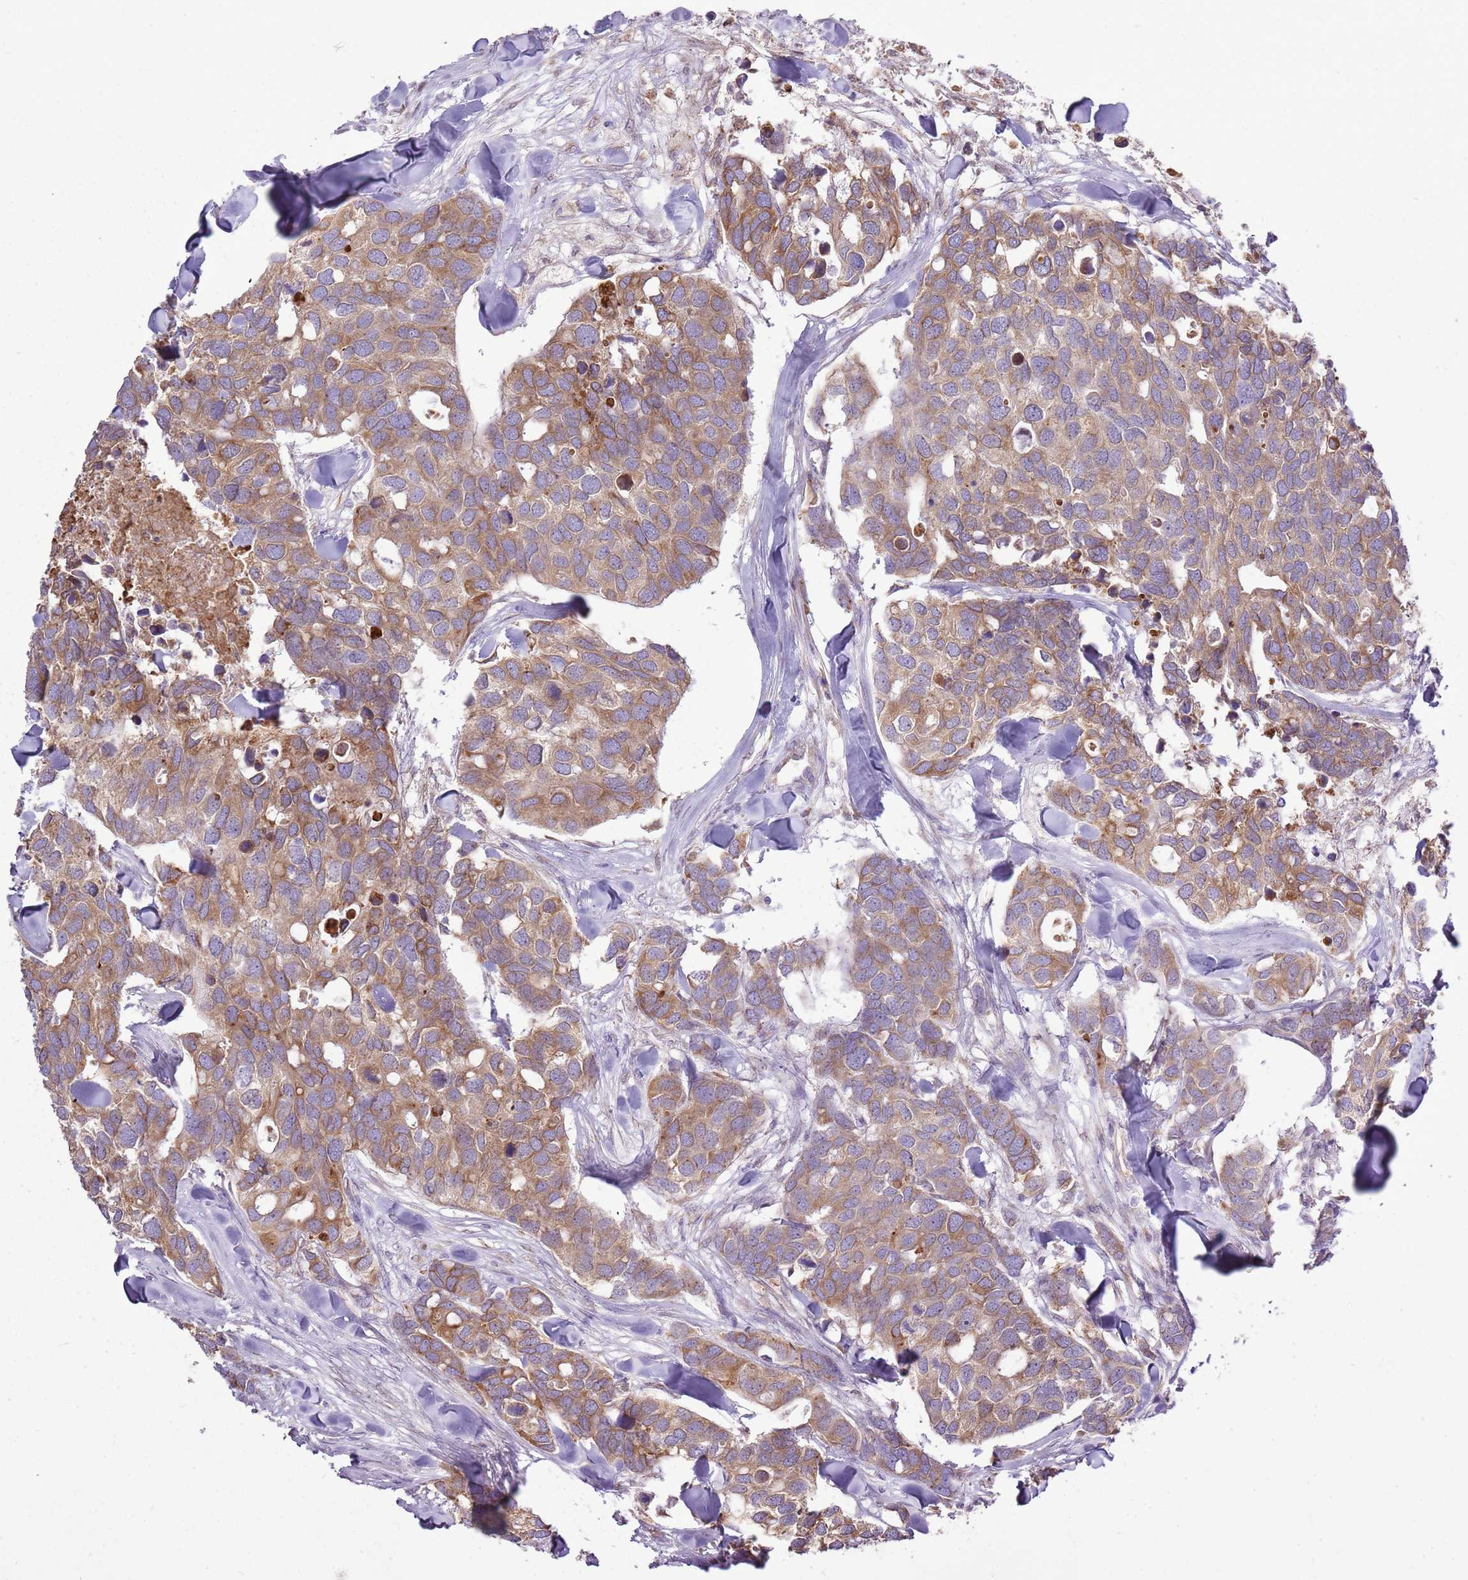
{"staining": {"intensity": "moderate", "quantity": ">75%", "location": "cytoplasmic/membranous"}, "tissue": "breast cancer", "cell_type": "Tumor cells", "image_type": "cancer", "snomed": [{"axis": "morphology", "description": "Duct carcinoma"}, {"axis": "topography", "description": "Breast"}], "caption": "Brown immunohistochemical staining in breast cancer reveals moderate cytoplasmic/membranous expression in approximately >75% of tumor cells. (Stains: DAB in brown, nuclei in blue, Microscopy: brightfield microscopy at high magnification).", "gene": "TMED10", "patient": {"sex": "female", "age": 83}}